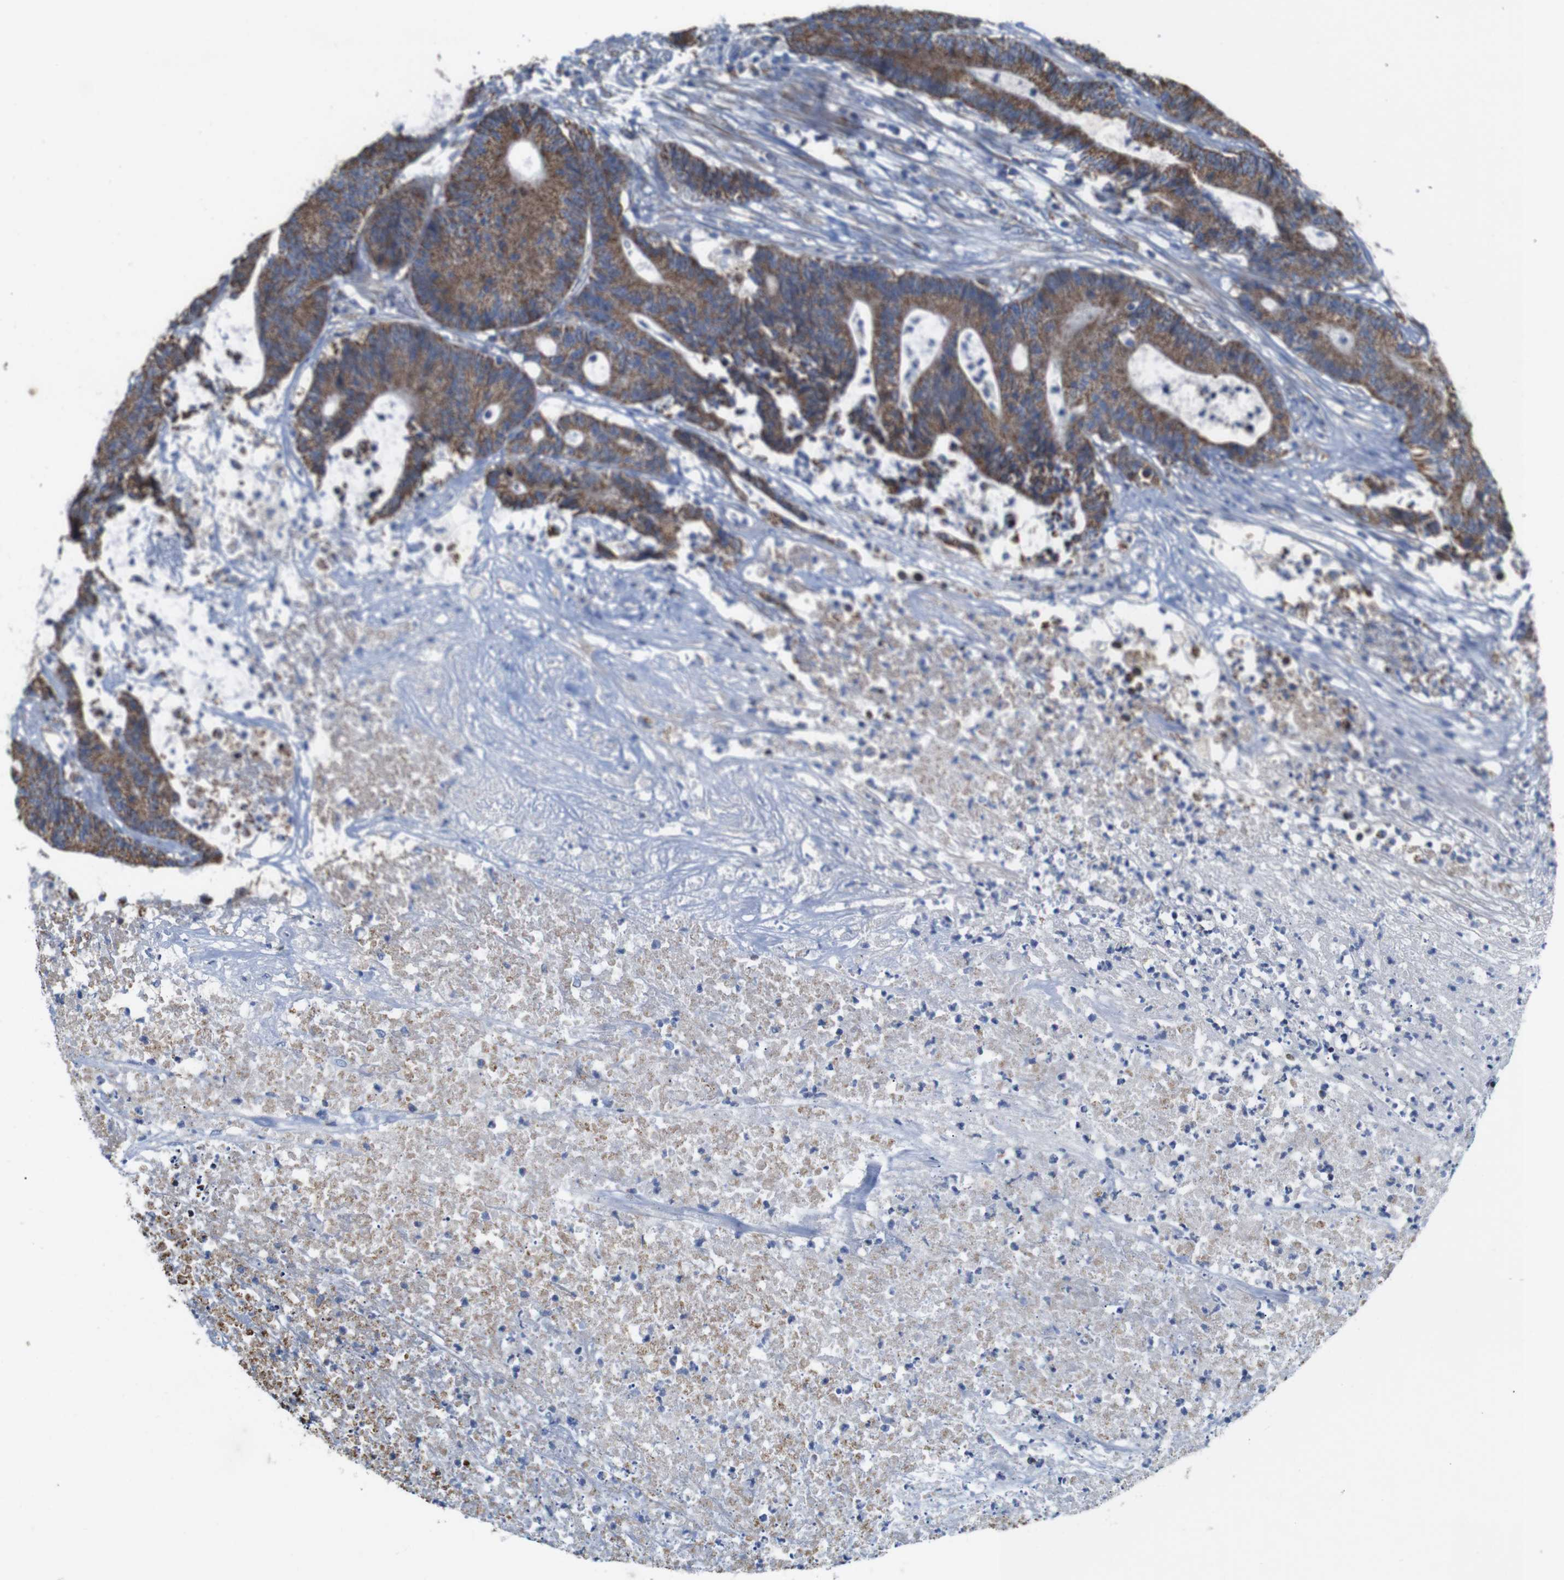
{"staining": {"intensity": "strong", "quantity": ">75%", "location": "cytoplasmic/membranous"}, "tissue": "colorectal cancer", "cell_type": "Tumor cells", "image_type": "cancer", "snomed": [{"axis": "morphology", "description": "Adenocarcinoma, NOS"}, {"axis": "topography", "description": "Colon"}], "caption": "Brown immunohistochemical staining in colorectal cancer displays strong cytoplasmic/membranous expression in approximately >75% of tumor cells.", "gene": "FAM171B", "patient": {"sex": "female", "age": 84}}